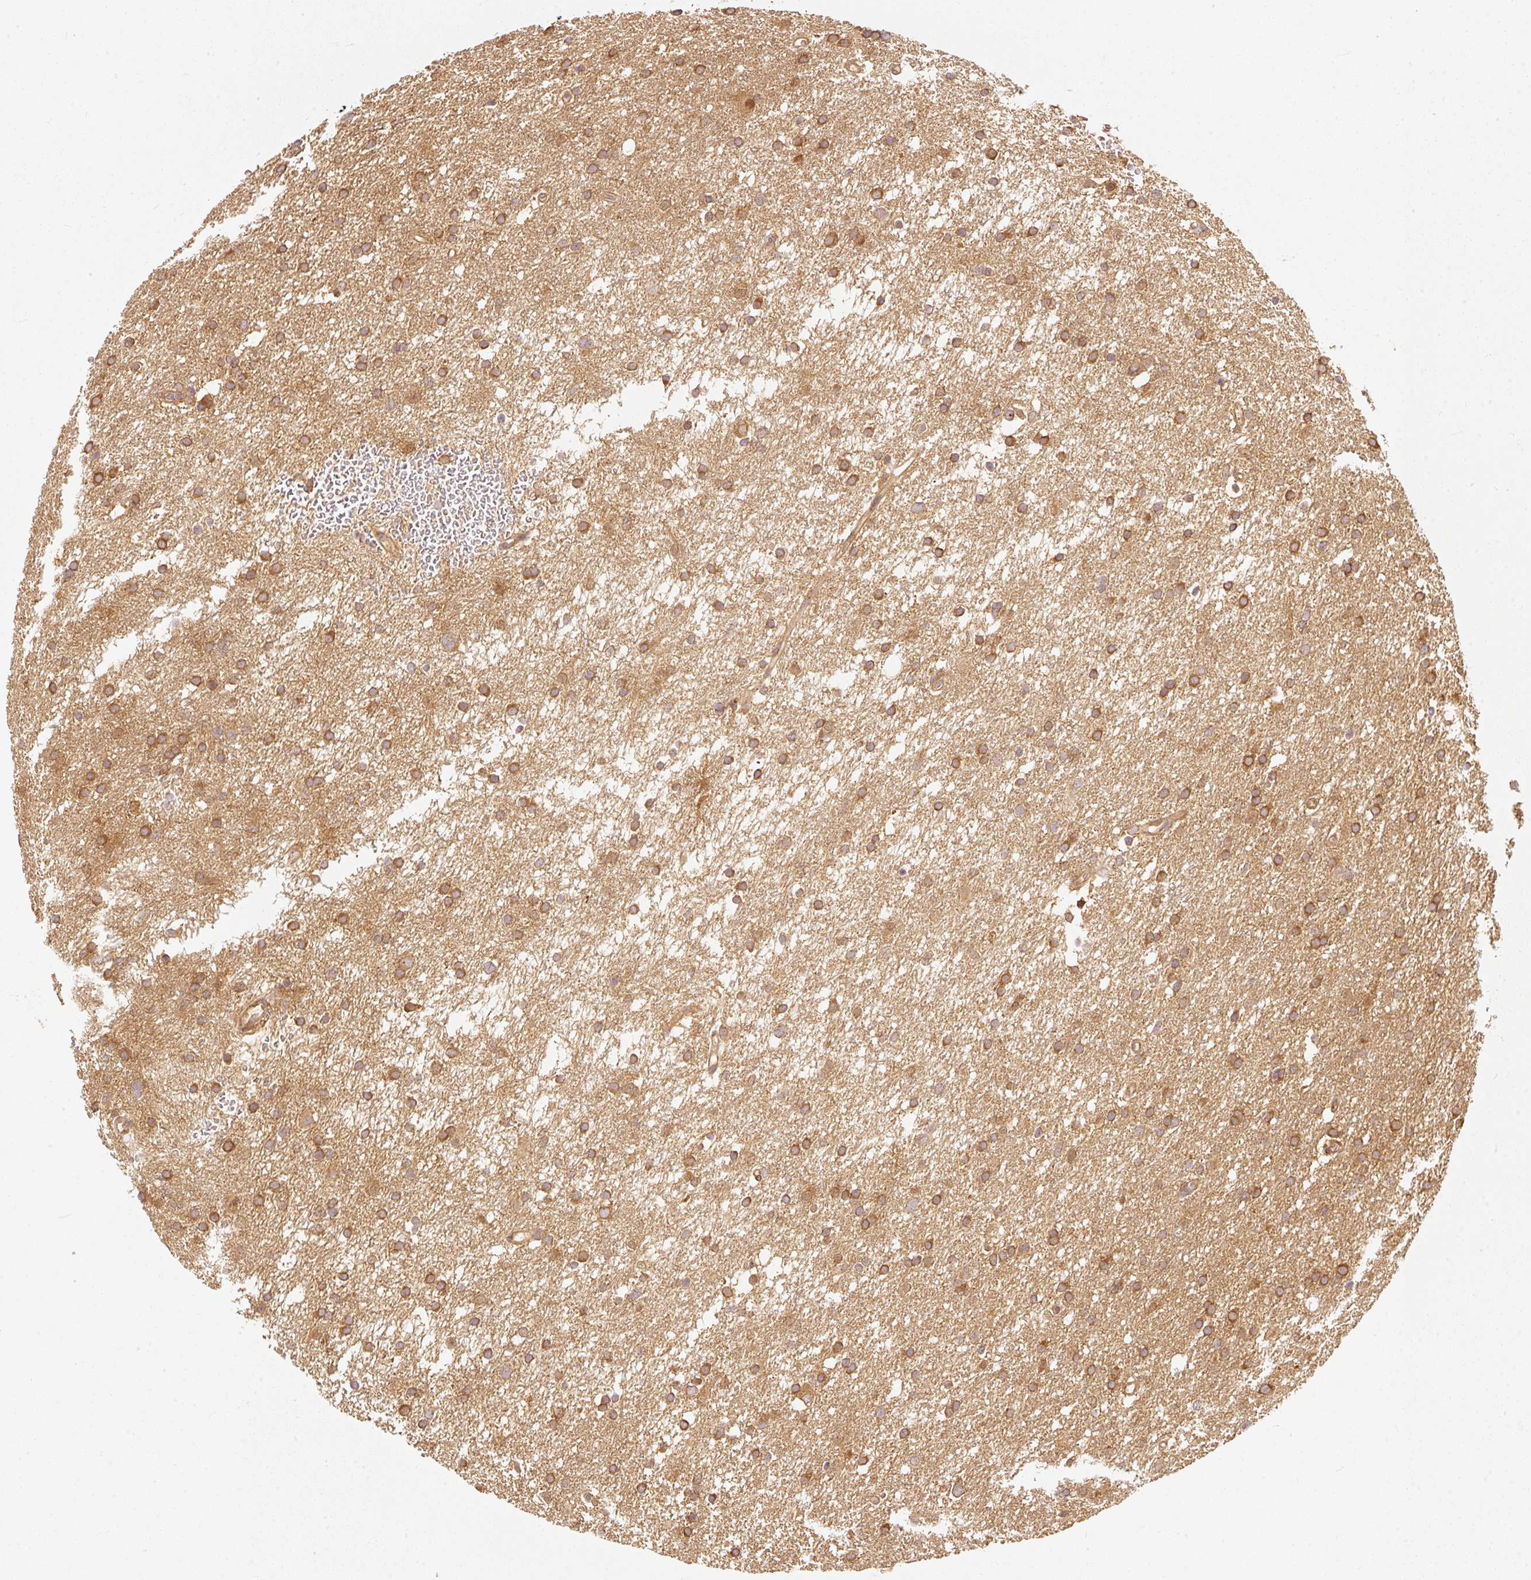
{"staining": {"intensity": "moderate", "quantity": ">75%", "location": "cytoplasmic/membranous"}, "tissue": "glioma", "cell_type": "Tumor cells", "image_type": "cancer", "snomed": [{"axis": "morphology", "description": "Glioma, malignant, High grade"}, {"axis": "topography", "description": "Cerebral cortex"}], "caption": "Protein expression analysis of human malignant glioma (high-grade) reveals moderate cytoplasmic/membranous expression in approximately >75% of tumor cells.", "gene": "EIF3B", "patient": {"sex": "female", "age": 36}}